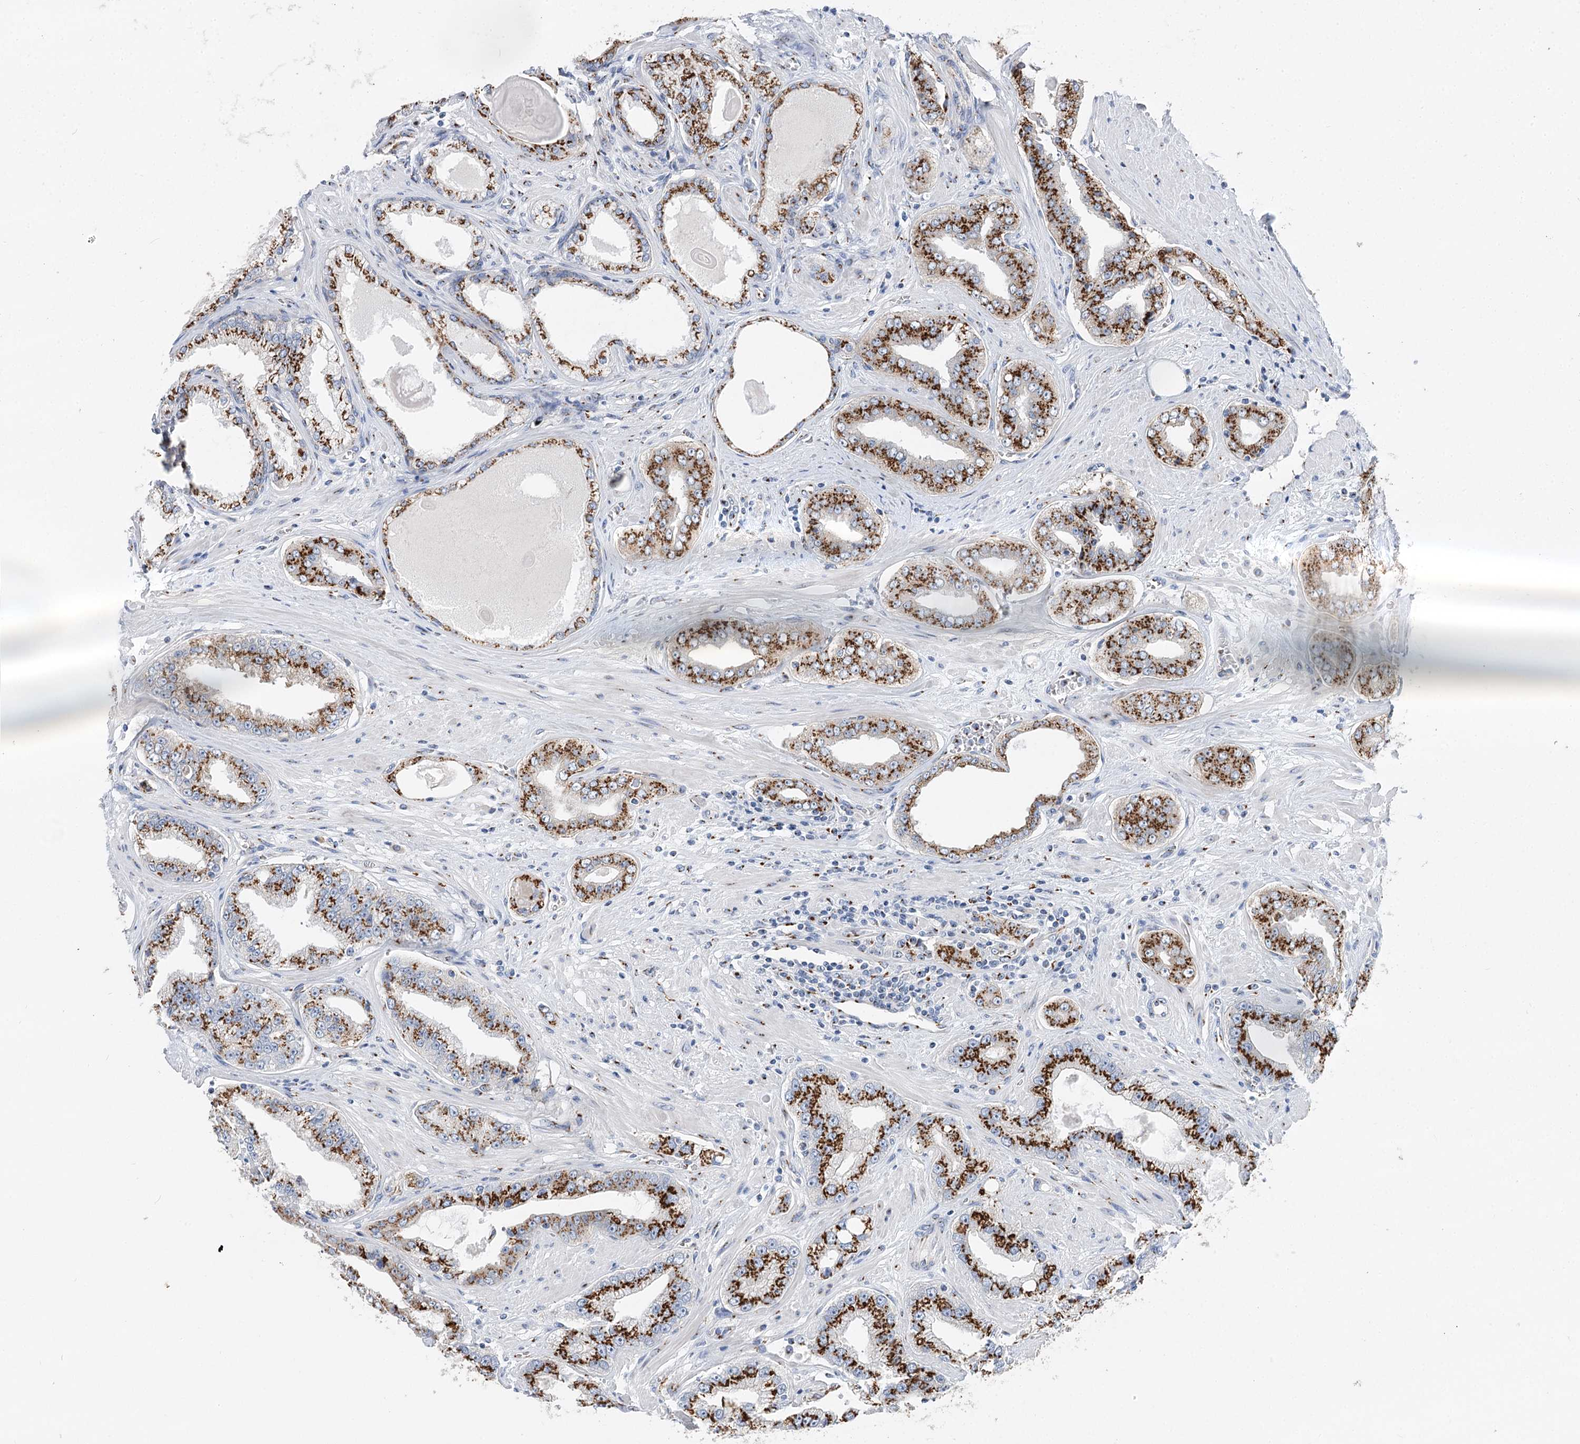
{"staining": {"intensity": "strong", "quantity": ">75%", "location": "cytoplasmic/membranous"}, "tissue": "prostate cancer", "cell_type": "Tumor cells", "image_type": "cancer", "snomed": [{"axis": "morphology", "description": "Adenocarcinoma, High grade"}, {"axis": "topography", "description": "Prostate"}], "caption": "Brown immunohistochemical staining in high-grade adenocarcinoma (prostate) displays strong cytoplasmic/membranous positivity in about >75% of tumor cells. The protein of interest is shown in brown color, while the nuclei are stained blue.", "gene": "TMEM165", "patient": {"sex": "male", "age": 71}}